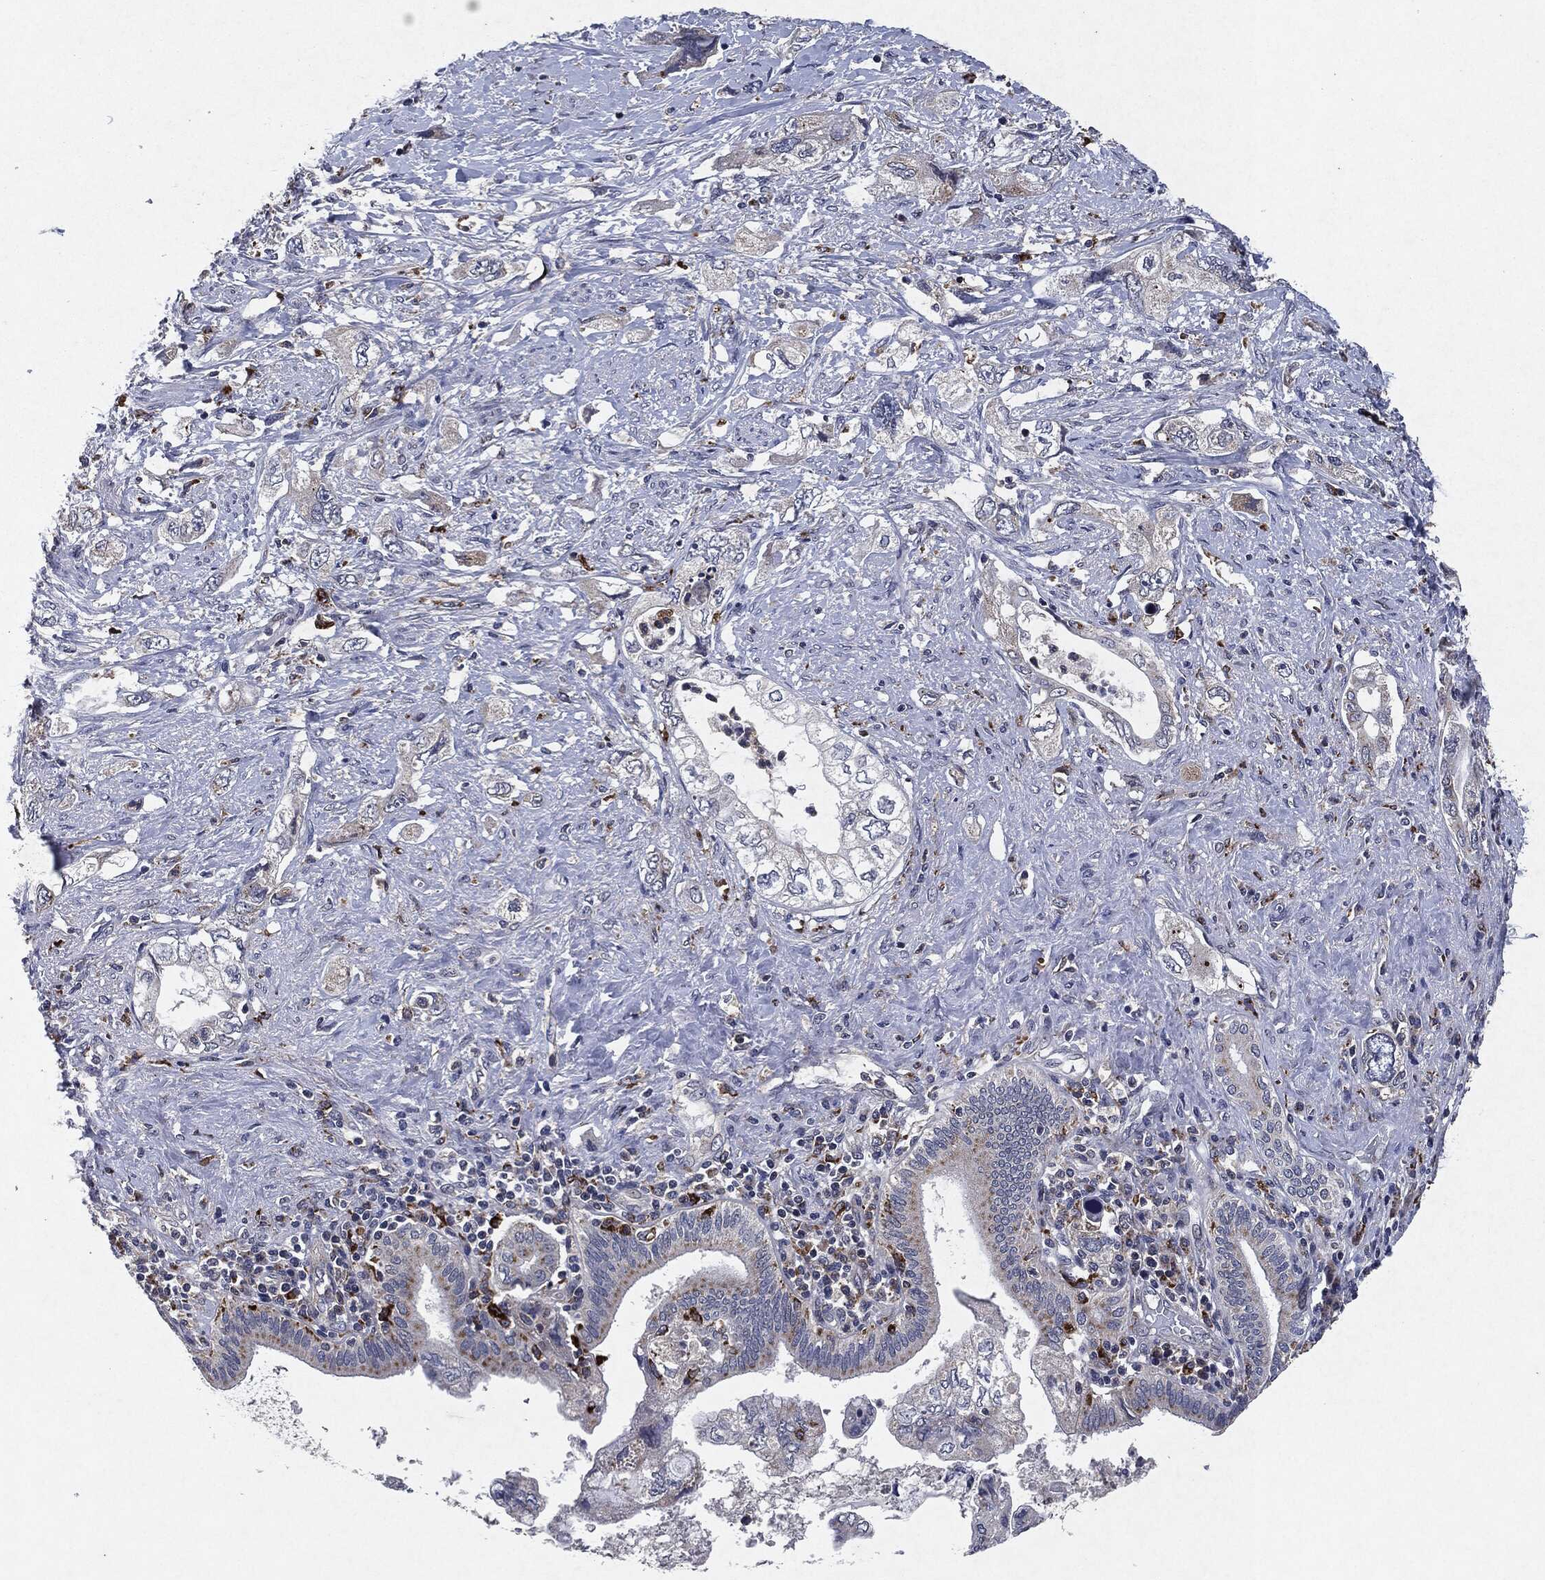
{"staining": {"intensity": "negative", "quantity": "none", "location": "none"}, "tissue": "pancreatic cancer", "cell_type": "Tumor cells", "image_type": "cancer", "snomed": [{"axis": "morphology", "description": "Adenocarcinoma, NOS"}, {"axis": "topography", "description": "Pancreas"}], "caption": "Photomicrograph shows no significant protein positivity in tumor cells of pancreatic cancer. (DAB immunohistochemistry (IHC), high magnification).", "gene": "SLC31A2", "patient": {"sex": "female", "age": 73}}